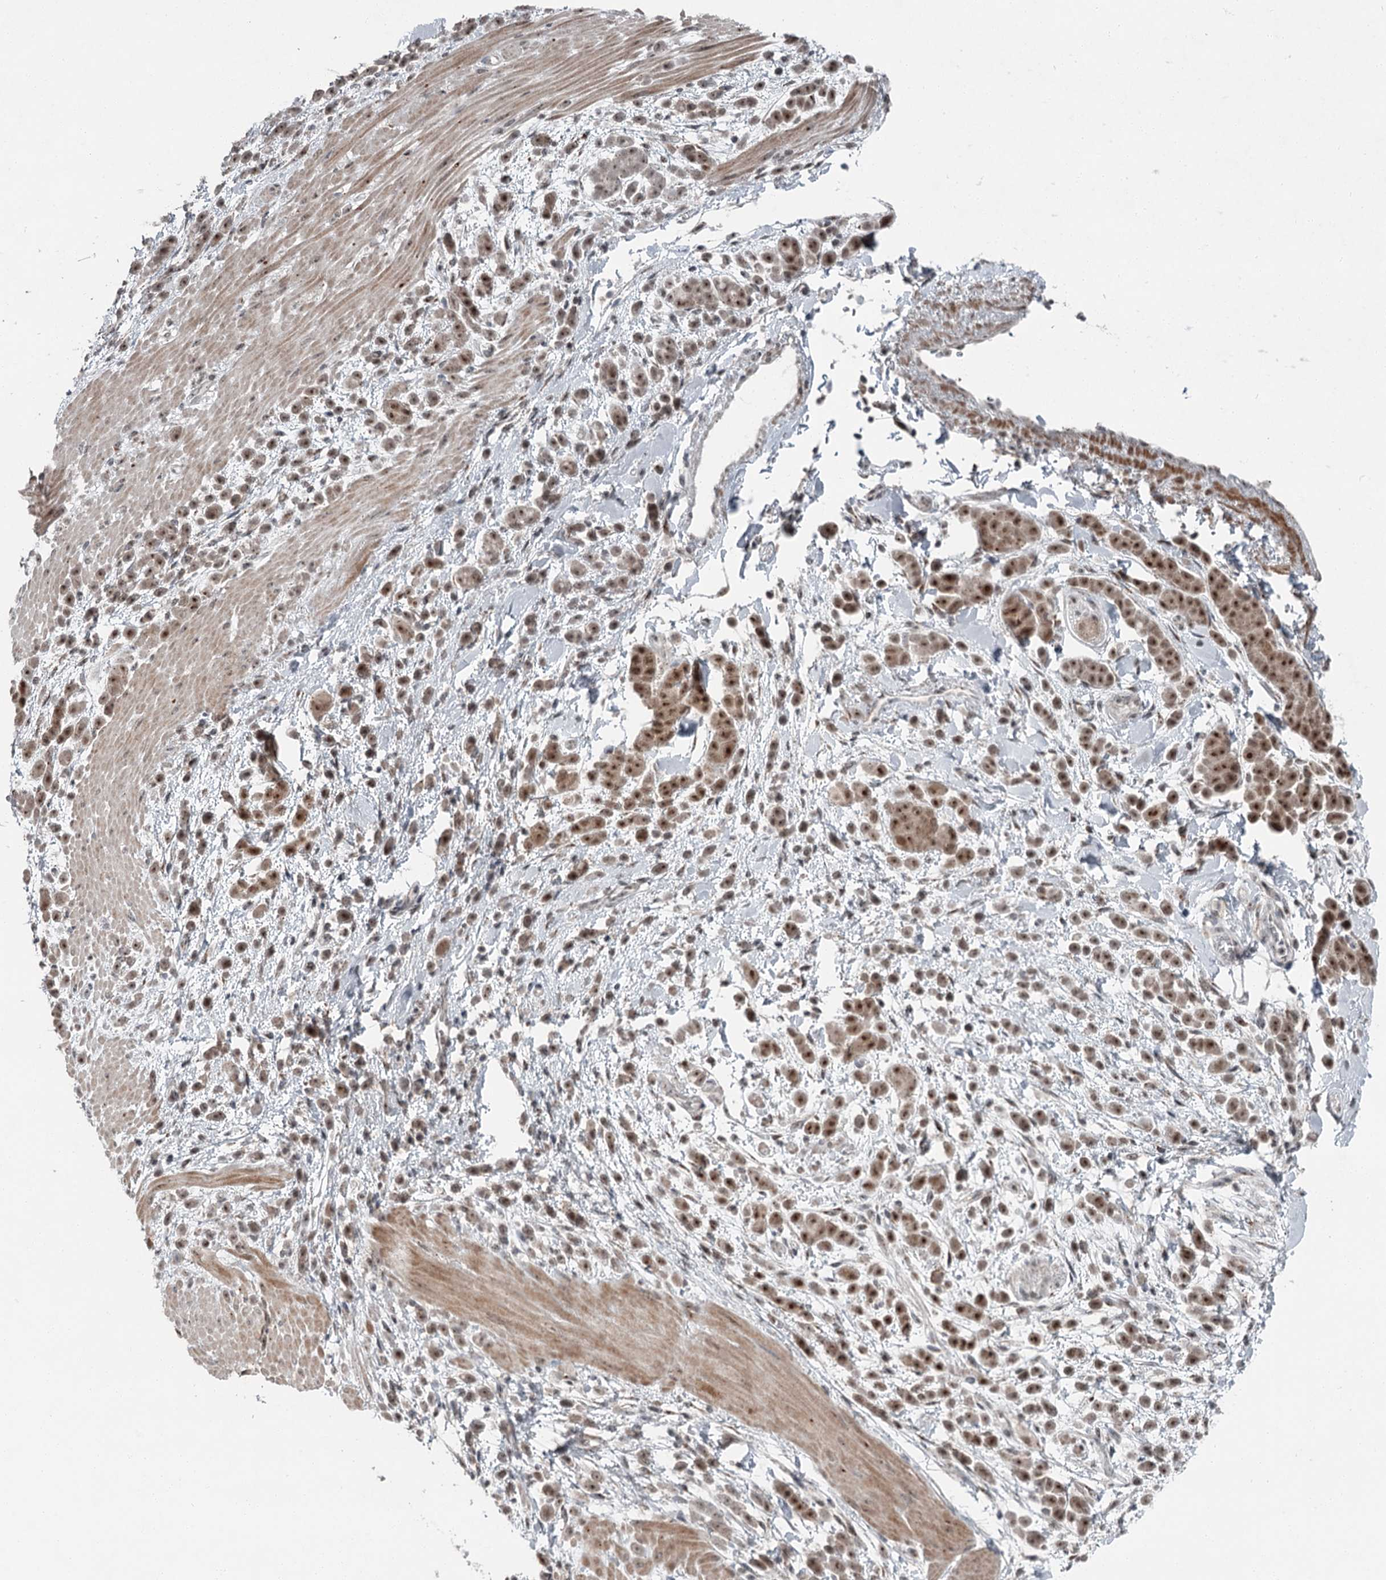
{"staining": {"intensity": "moderate", "quantity": ">75%", "location": "nuclear"}, "tissue": "pancreatic cancer", "cell_type": "Tumor cells", "image_type": "cancer", "snomed": [{"axis": "morphology", "description": "Normal tissue, NOS"}, {"axis": "morphology", "description": "Adenocarcinoma, NOS"}, {"axis": "topography", "description": "Pancreas"}], "caption": "A micrograph of adenocarcinoma (pancreatic) stained for a protein demonstrates moderate nuclear brown staining in tumor cells.", "gene": "EXOSC1", "patient": {"sex": "female", "age": 64}}